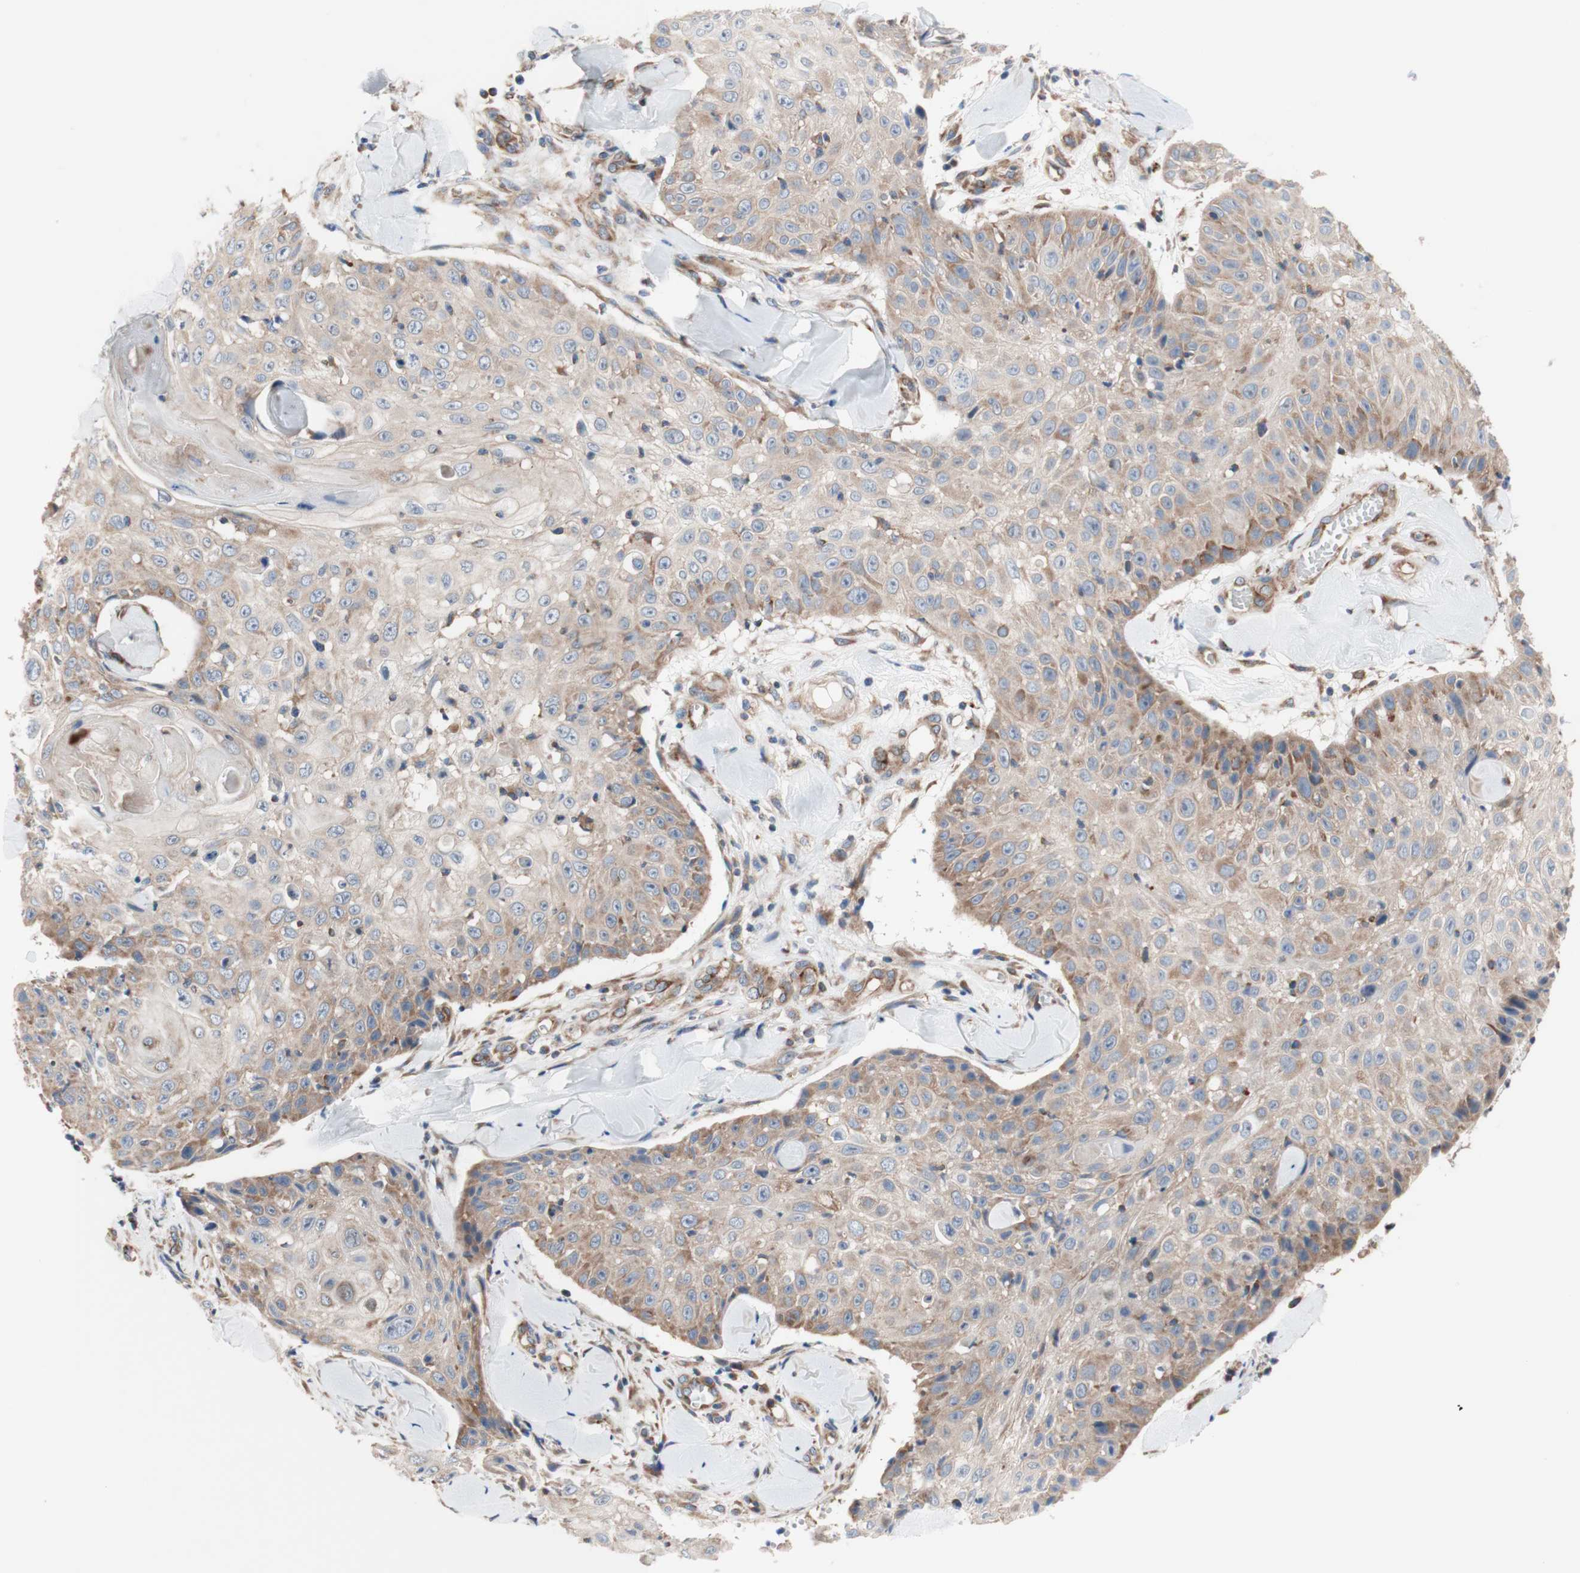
{"staining": {"intensity": "weak", "quantity": ">75%", "location": "cytoplasmic/membranous"}, "tissue": "skin cancer", "cell_type": "Tumor cells", "image_type": "cancer", "snomed": [{"axis": "morphology", "description": "Squamous cell carcinoma, NOS"}, {"axis": "topography", "description": "Skin"}], "caption": "This image shows immunohistochemistry (IHC) staining of human squamous cell carcinoma (skin), with low weak cytoplasmic/membranous expression in about >75% of tumor cells.", "gene": "FMR1", "patient": {"sex": "male", "age": 86}}